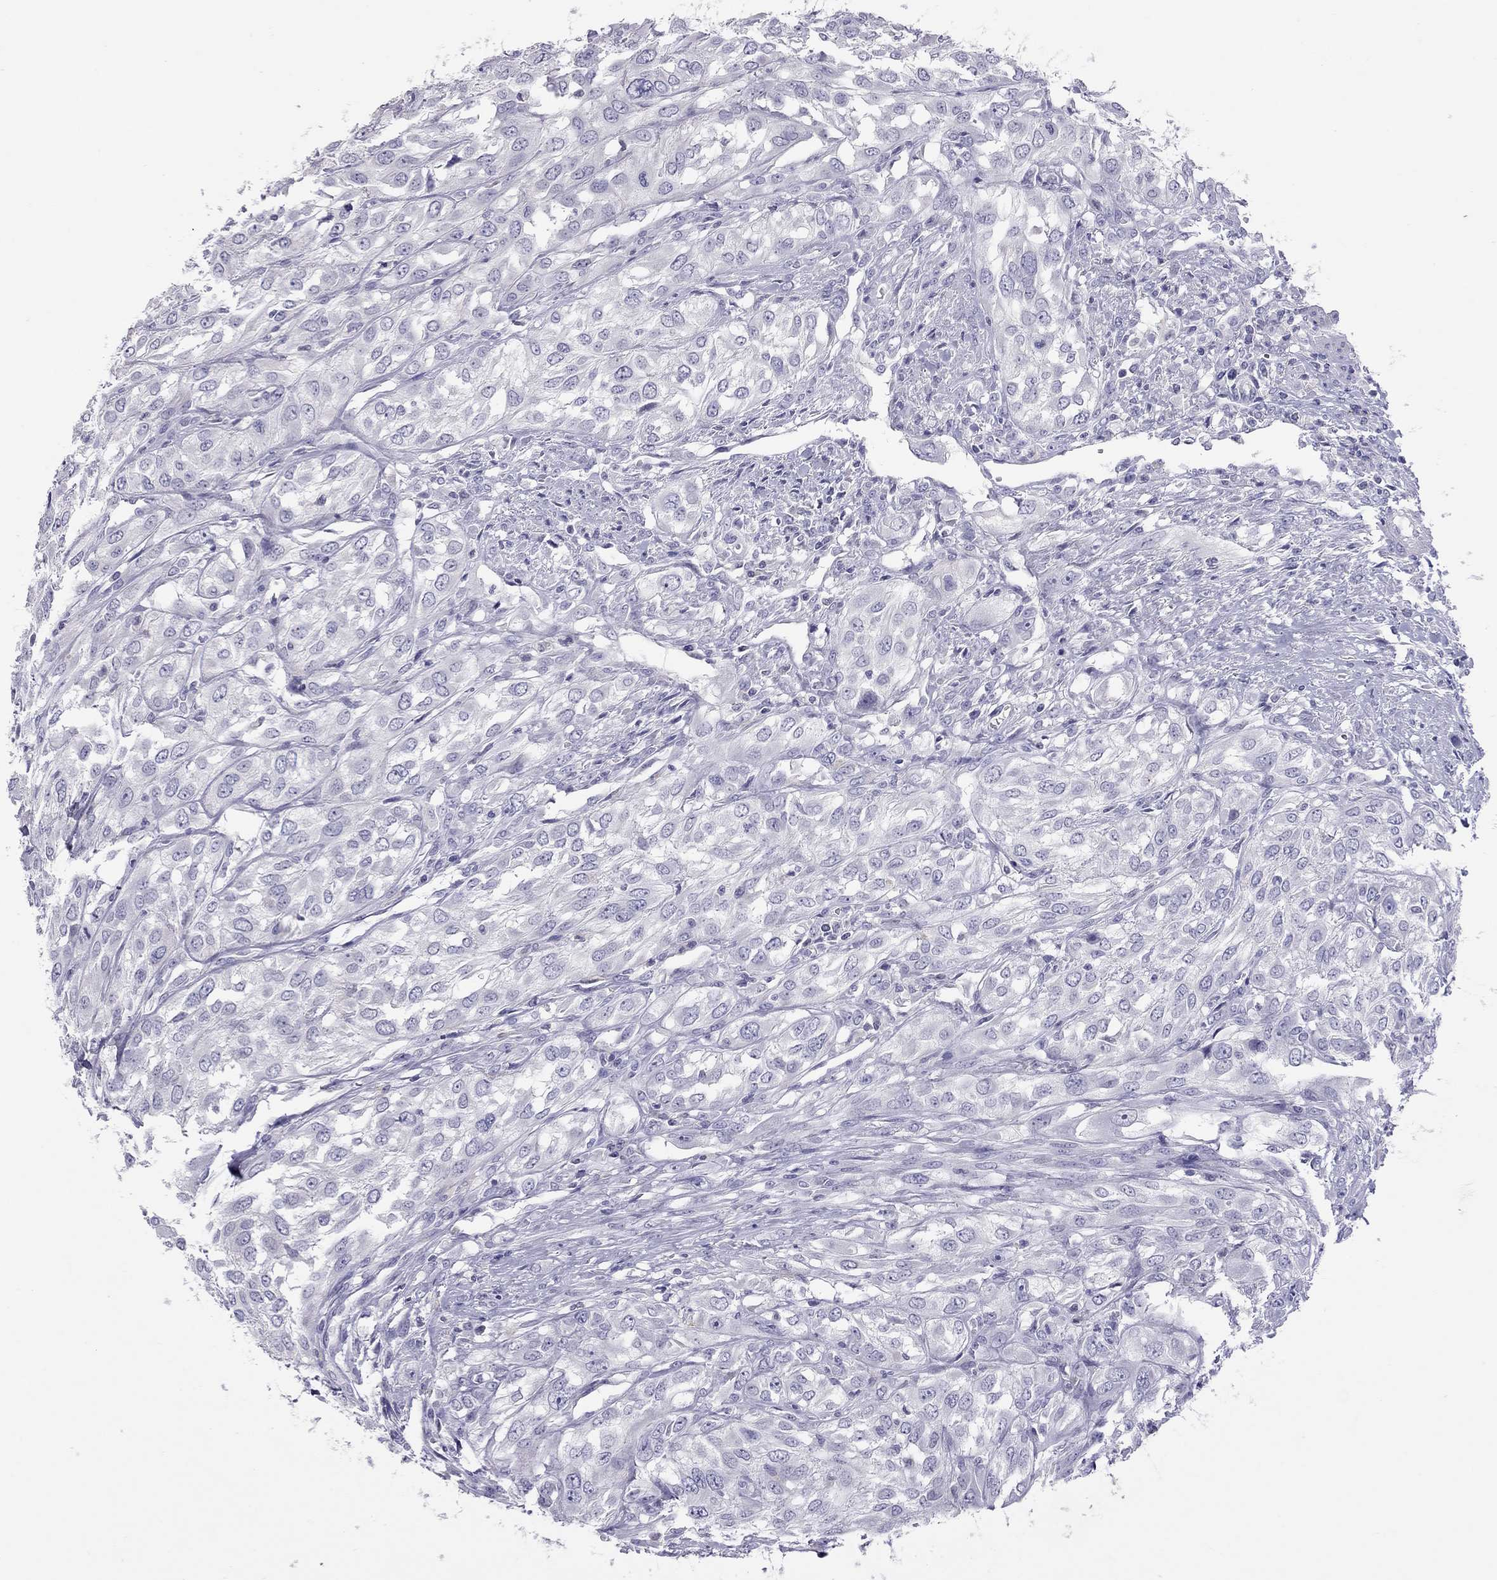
{"staining": {"intensity": "negative", "quantity": "none", "location": "none"}, "tissue": "urothelial cancer", "cell_type": "Tumor cells", "image_type": "cancer", "snomed": [{"axis": "morphology", "description": "Urothelial carcinoma, High grade"}, {"axis": "topography", "description": "Urinary bladder"}], "caption": "The photomicrograph exhibits no staining of tumor cells in high-grade urothelial carcinoma.", "gene": "MUC16", "patient": {"sex": "male", "age": 67}}